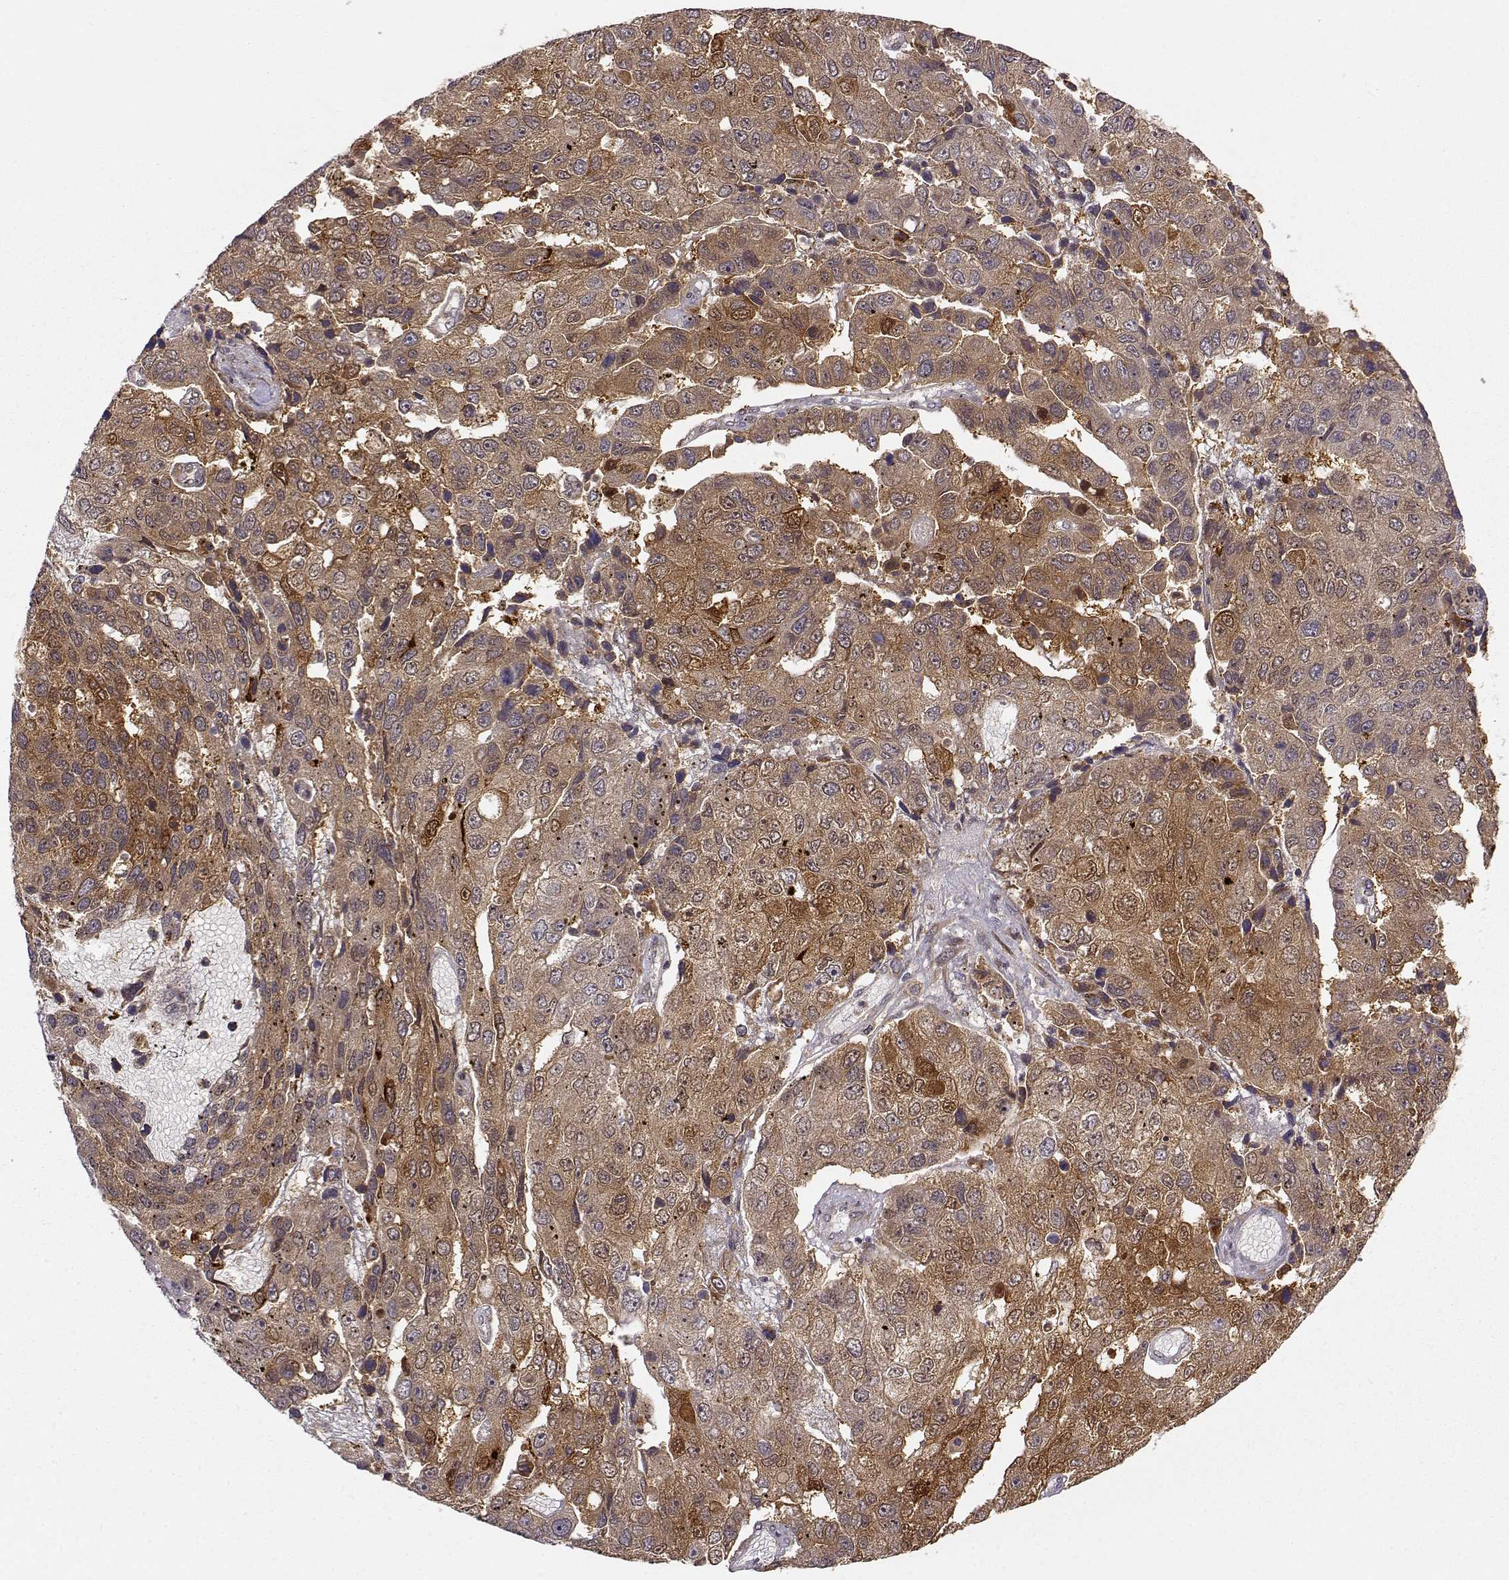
{"staining": {"intensity": "moderate", "quantity": ">75%", "location": "cytoplasmic/membranous"}, "tissue": "pancreatic cancer", "cell_type": "Tumor cells", "image_type": "cancer", "snomed": [{"axis": "morphology", "description": "Adenocarcinoma, NOS"}, {"axis": "topography", "description": "Pancreas"}], "caption": "The immunohistochemical stain highlights moderate cytoplasmic/membranous positivity in tumor cells of pancreatic cancer (adenocarcinoma) tissue.", "gene": "ERGIC2", "patient": {"sex": "female", "age": 61}}